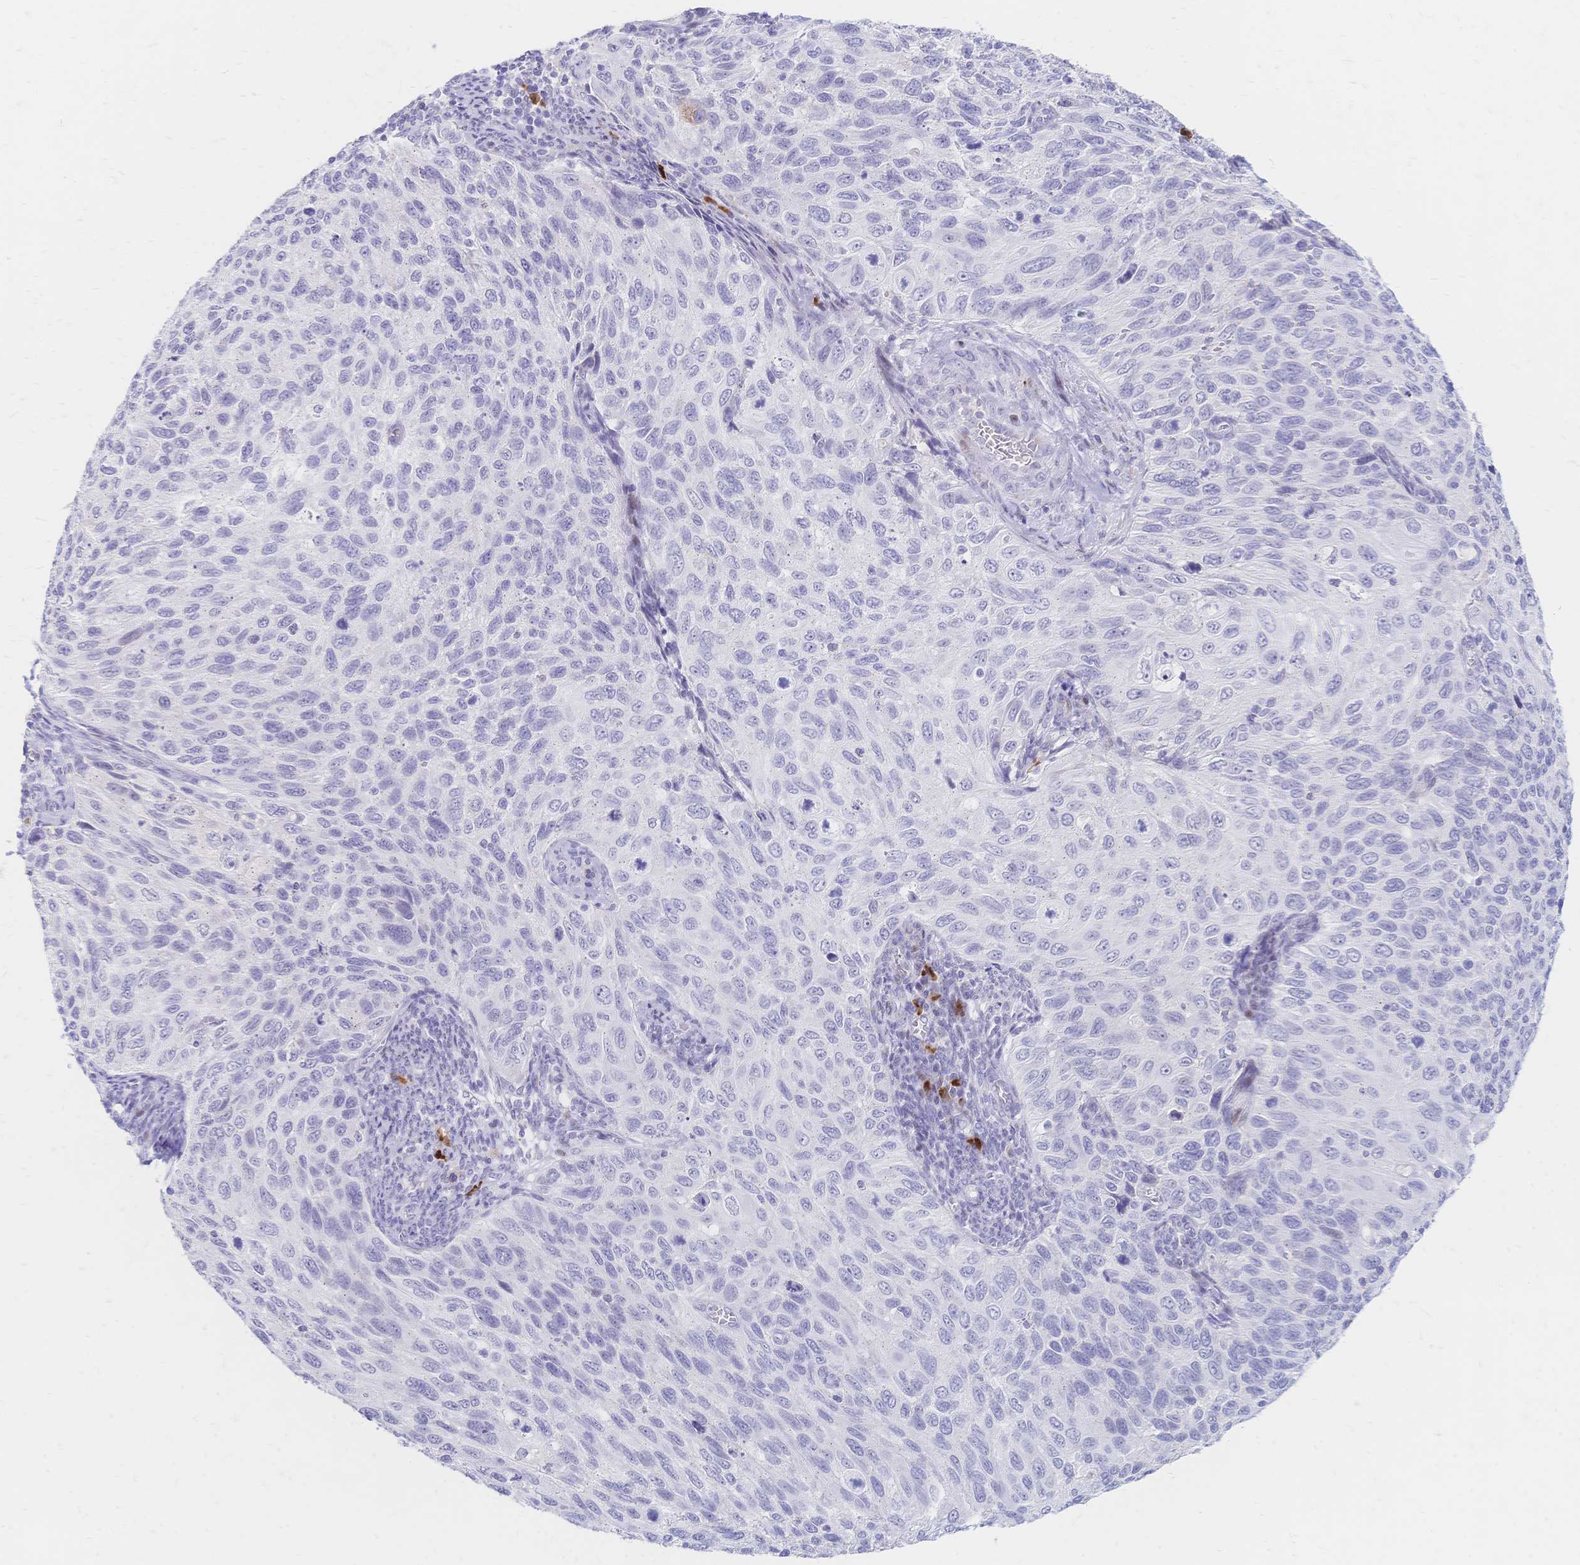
{"staining": {"intensity": "negative", "quantity": "none", "location": "none"}, "tissue": "cervical cancer", "cell_type": "Tumor cells", "image_type": "cancer", "snomed": [{"axis": "morphology", "description": "Squamous cell carcinoma, NOS"}, {"axis": "topography", "description": "Cervix"}], "caption": "DAB immunohistochemical staining of cervical cancer demonstrates no significant staining in tumor cells.", "gene": "PSORS1C2", "patient": {"sex": "female", "age": 70}}